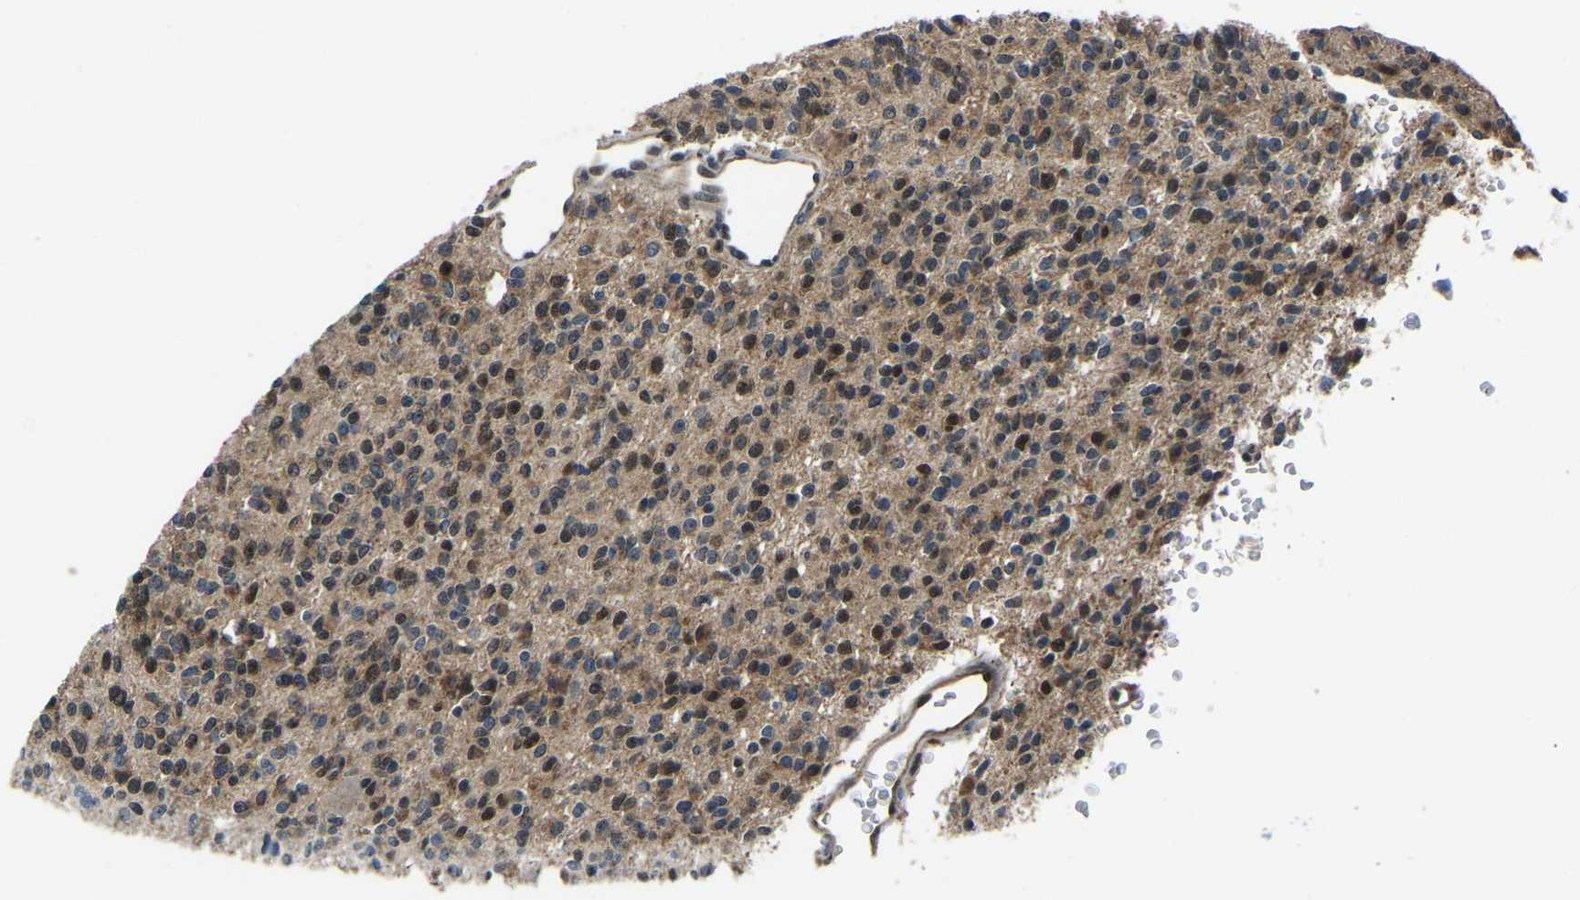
{"staining": {"intensity": "moderate", "quantity": ">75%", "location": "cytoplasmic/membranous,nuclear"}, "tissue": "glioma", "cell_type": "Tumor cells", "image_type": "cancer", "snomed": [{"axis": "morphology", "description": "Glioma, malignant, High grade"}, {"axis": "topography", "description": "Brain"}], "caption": "Glioma stained for a protein exhibits moderate cytoplasmic/membranous and nuclear positivity in tumor cells.", "gene": "DFFA", "patient": {"sex": "male", "age": 34}}